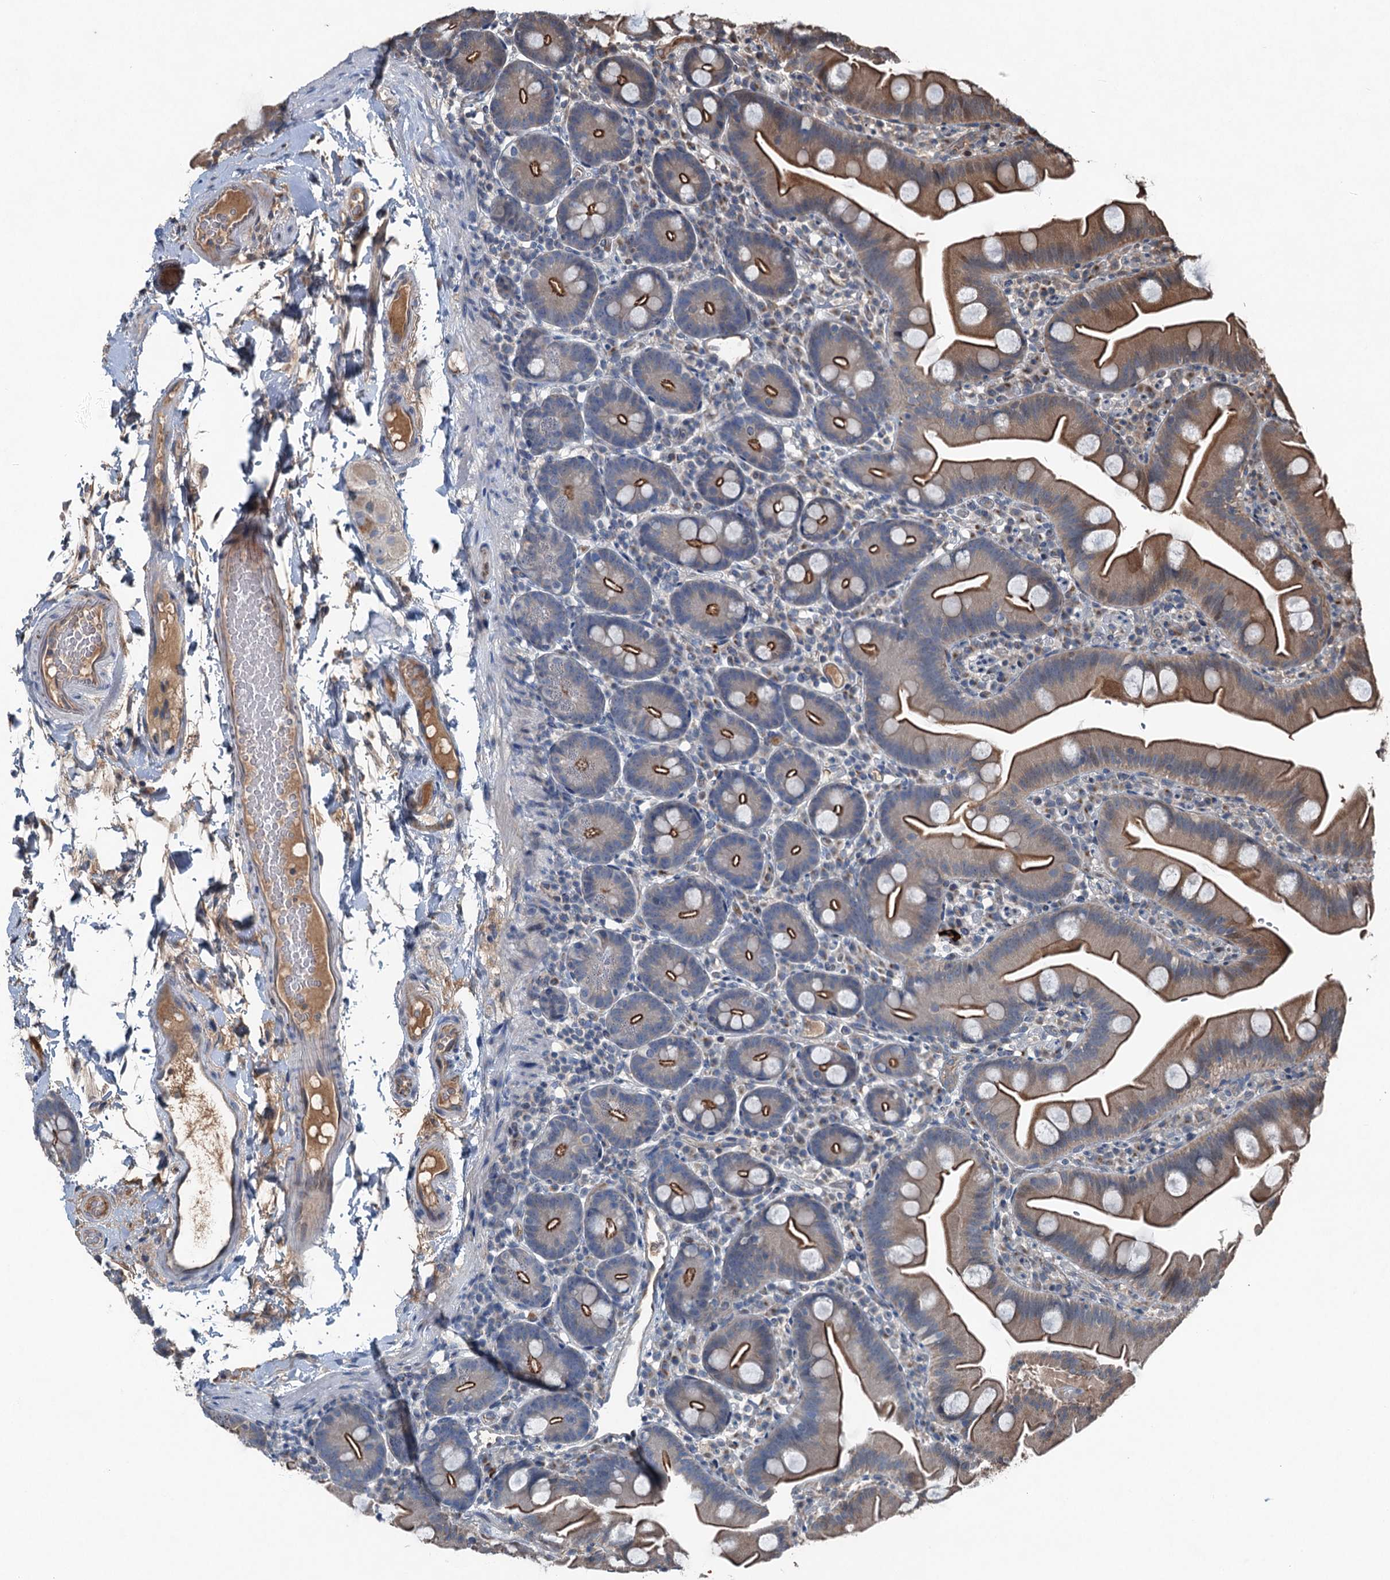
{"staining": {"intensity": "moderate", "quantity": ">75%", "location": "cytoplasmic/membranous"}, "tissue": "small intestine", "cell_type": "Glandular cells", "image_type": "normal", "snomed": [{"axis": "morphology", "description": "Normal tissue, NOS"}, {"axis": "topography", "description": "Small intestine"}], "caption": "A medium amount of moderate cytoplasmic/membranous expression is identified in about >75% of glandular cells in normal small intestine. The protein is stained brown, and the nuclei are stained in blue (DAB (3,3'-diaminobenzidine) IHC with brightfield microscopy, high magnification).", "gene": "NAA60", "patient": {"sex": "female", "age": 68}}